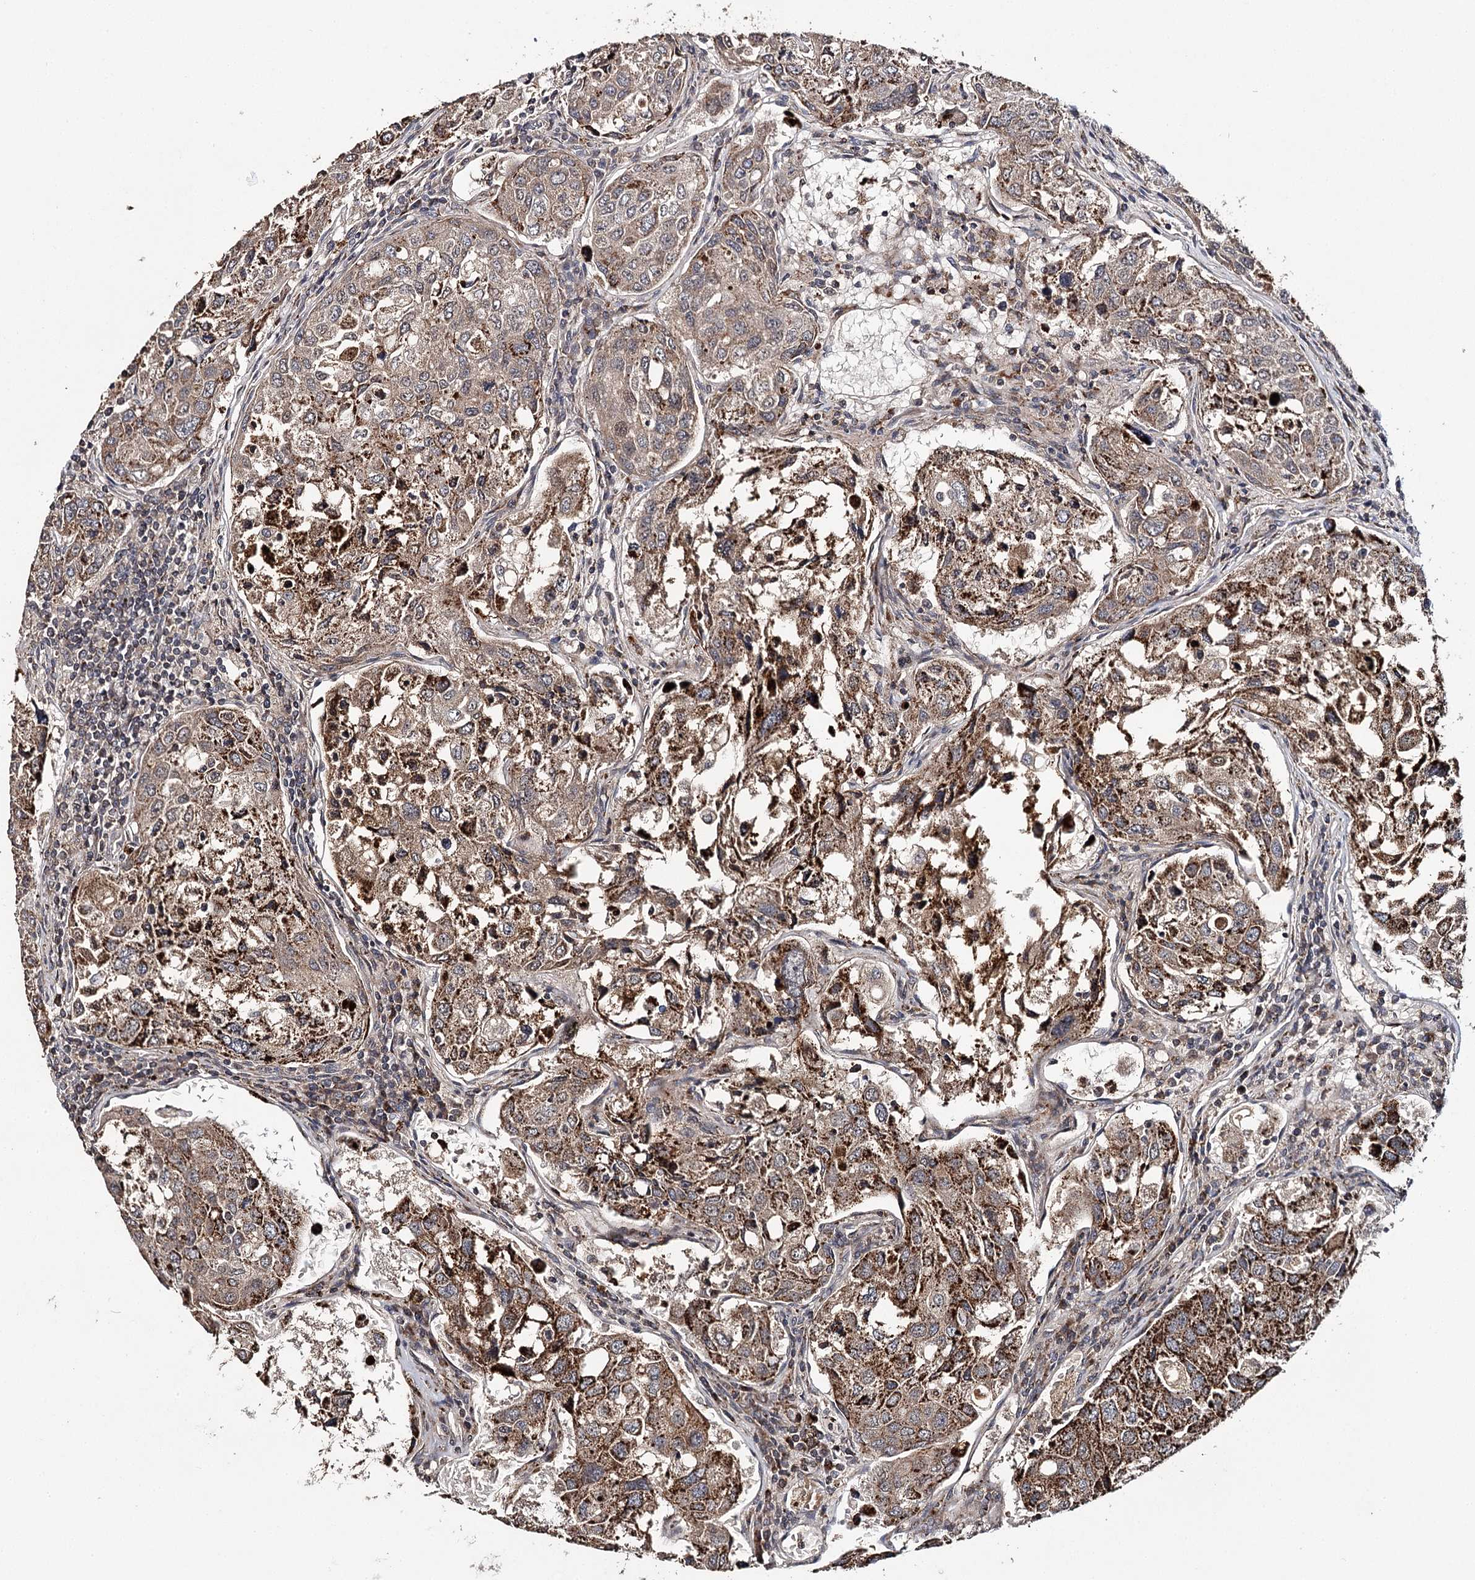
{"staining": {"intensity": "strong", "quantity": ">75%", "location": "cytoplasmic/membranous"}, "tissue": "urothelial cancer", "cell_type": "Tumor cells", "image_type": "cancer", "snomed": [{"axis": "morphology", "description": "Urothelial carcinoma, High grade"}, {"axis": "topography", "description": "Lymph node"}, {"axis": "topography", "description": "Urinary bladder"}], "caption": "The photomicrograph exhibits staining of urothelial carcinoma (high-grade), revealing strong cytoplasmic/membranous protein positivity (brown color) within tumor cells.", "gene": "ZNRF3", "patient": {"sex": "male", "age": 51}}